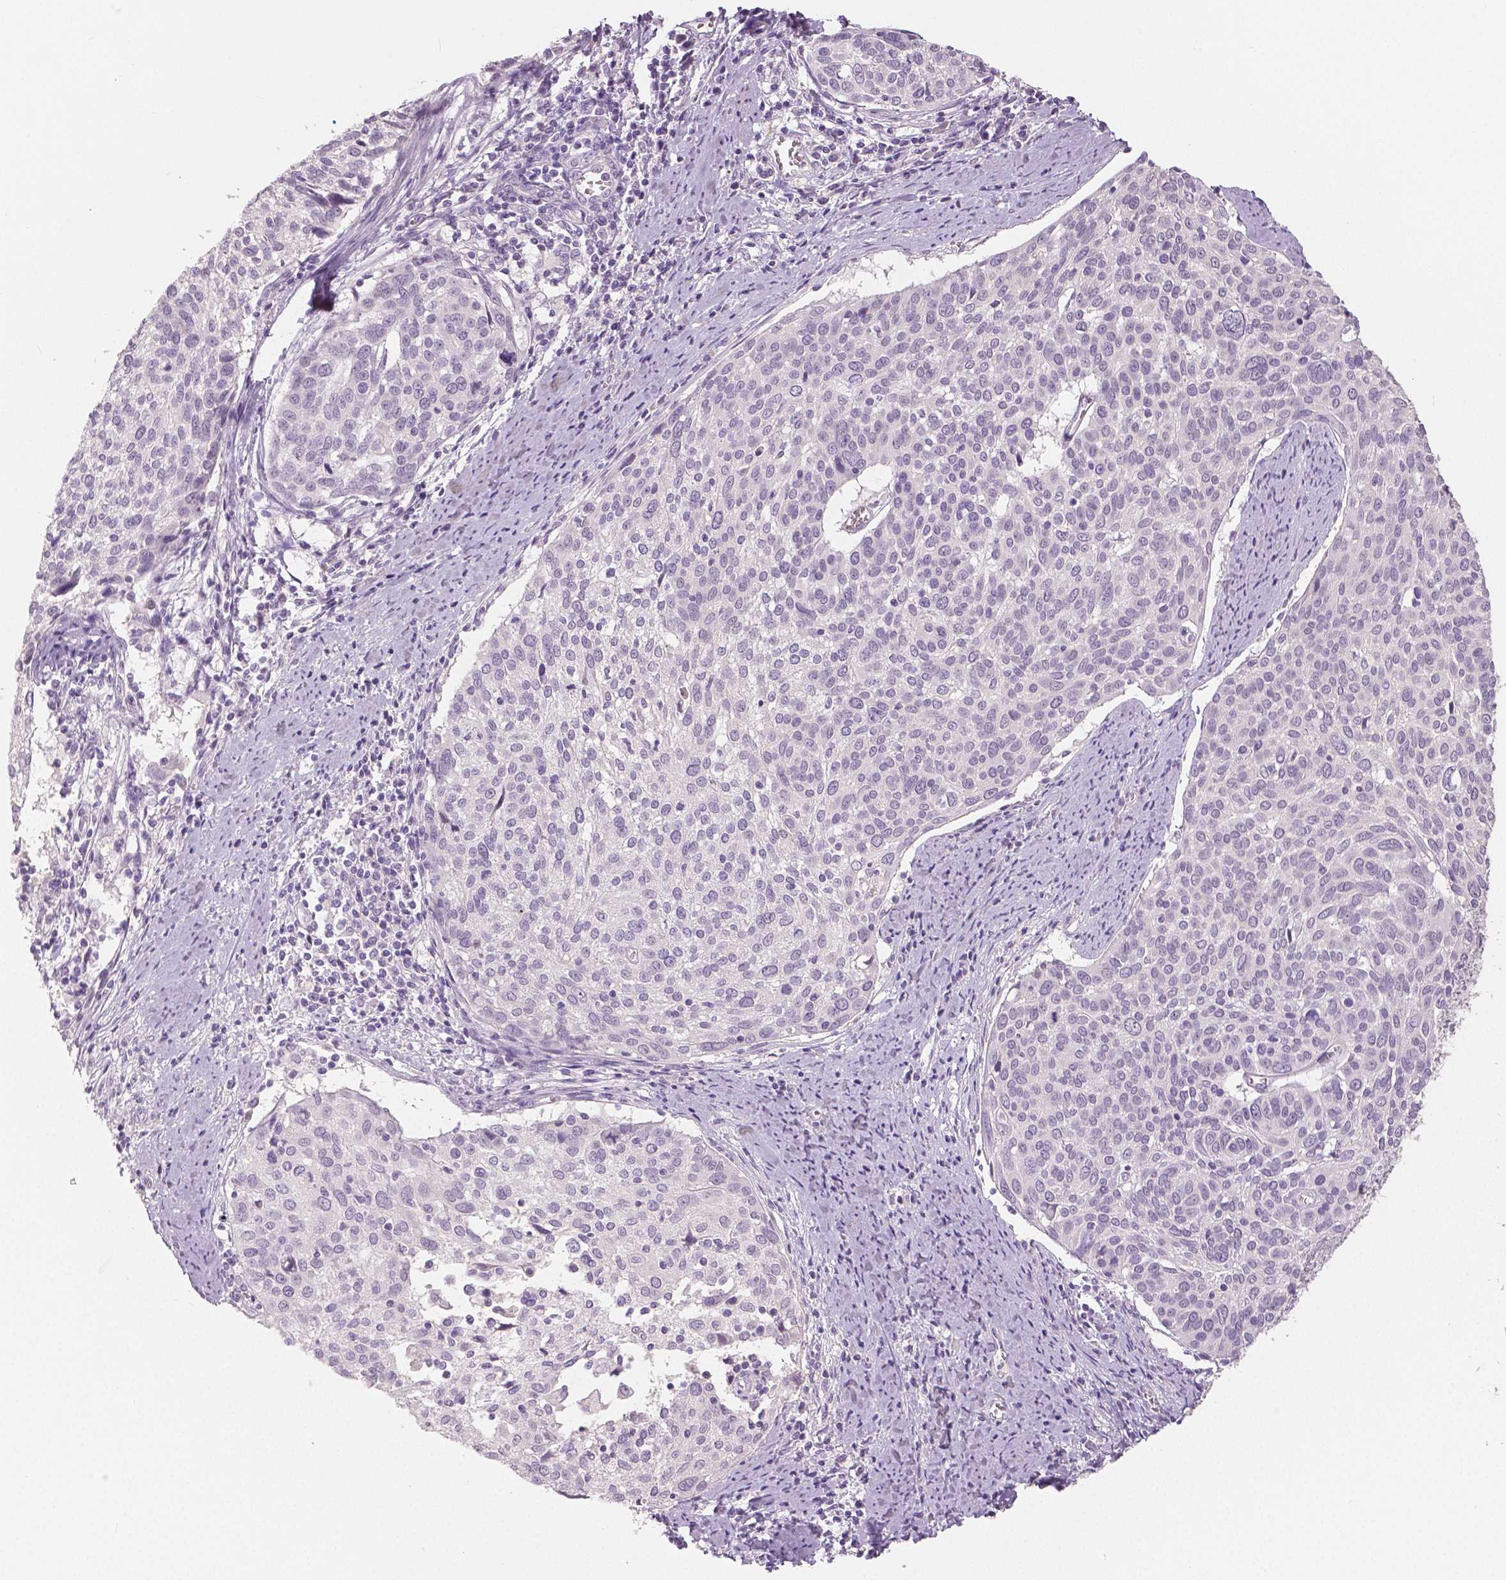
{"staining": {"intensity": "negative", "quantity": "none", "location": "none"}, "tissue": "cervical cancer", "cell_type": "Tumor cells", "image_type": "cancer", "snomed": [{"axis": "morphology", "description": "Squamous cell carcinoma, NOS"}, {"axis": "topography", "description": "Cervix"}], "caption": "This is a photomicrograph of immunohistochemistry staining of squamous cell carcinoma (cervical), which shows no expression in tumor cells.", "gene": "NECAB1", "patient": {"sex": "female", "age": 39}}